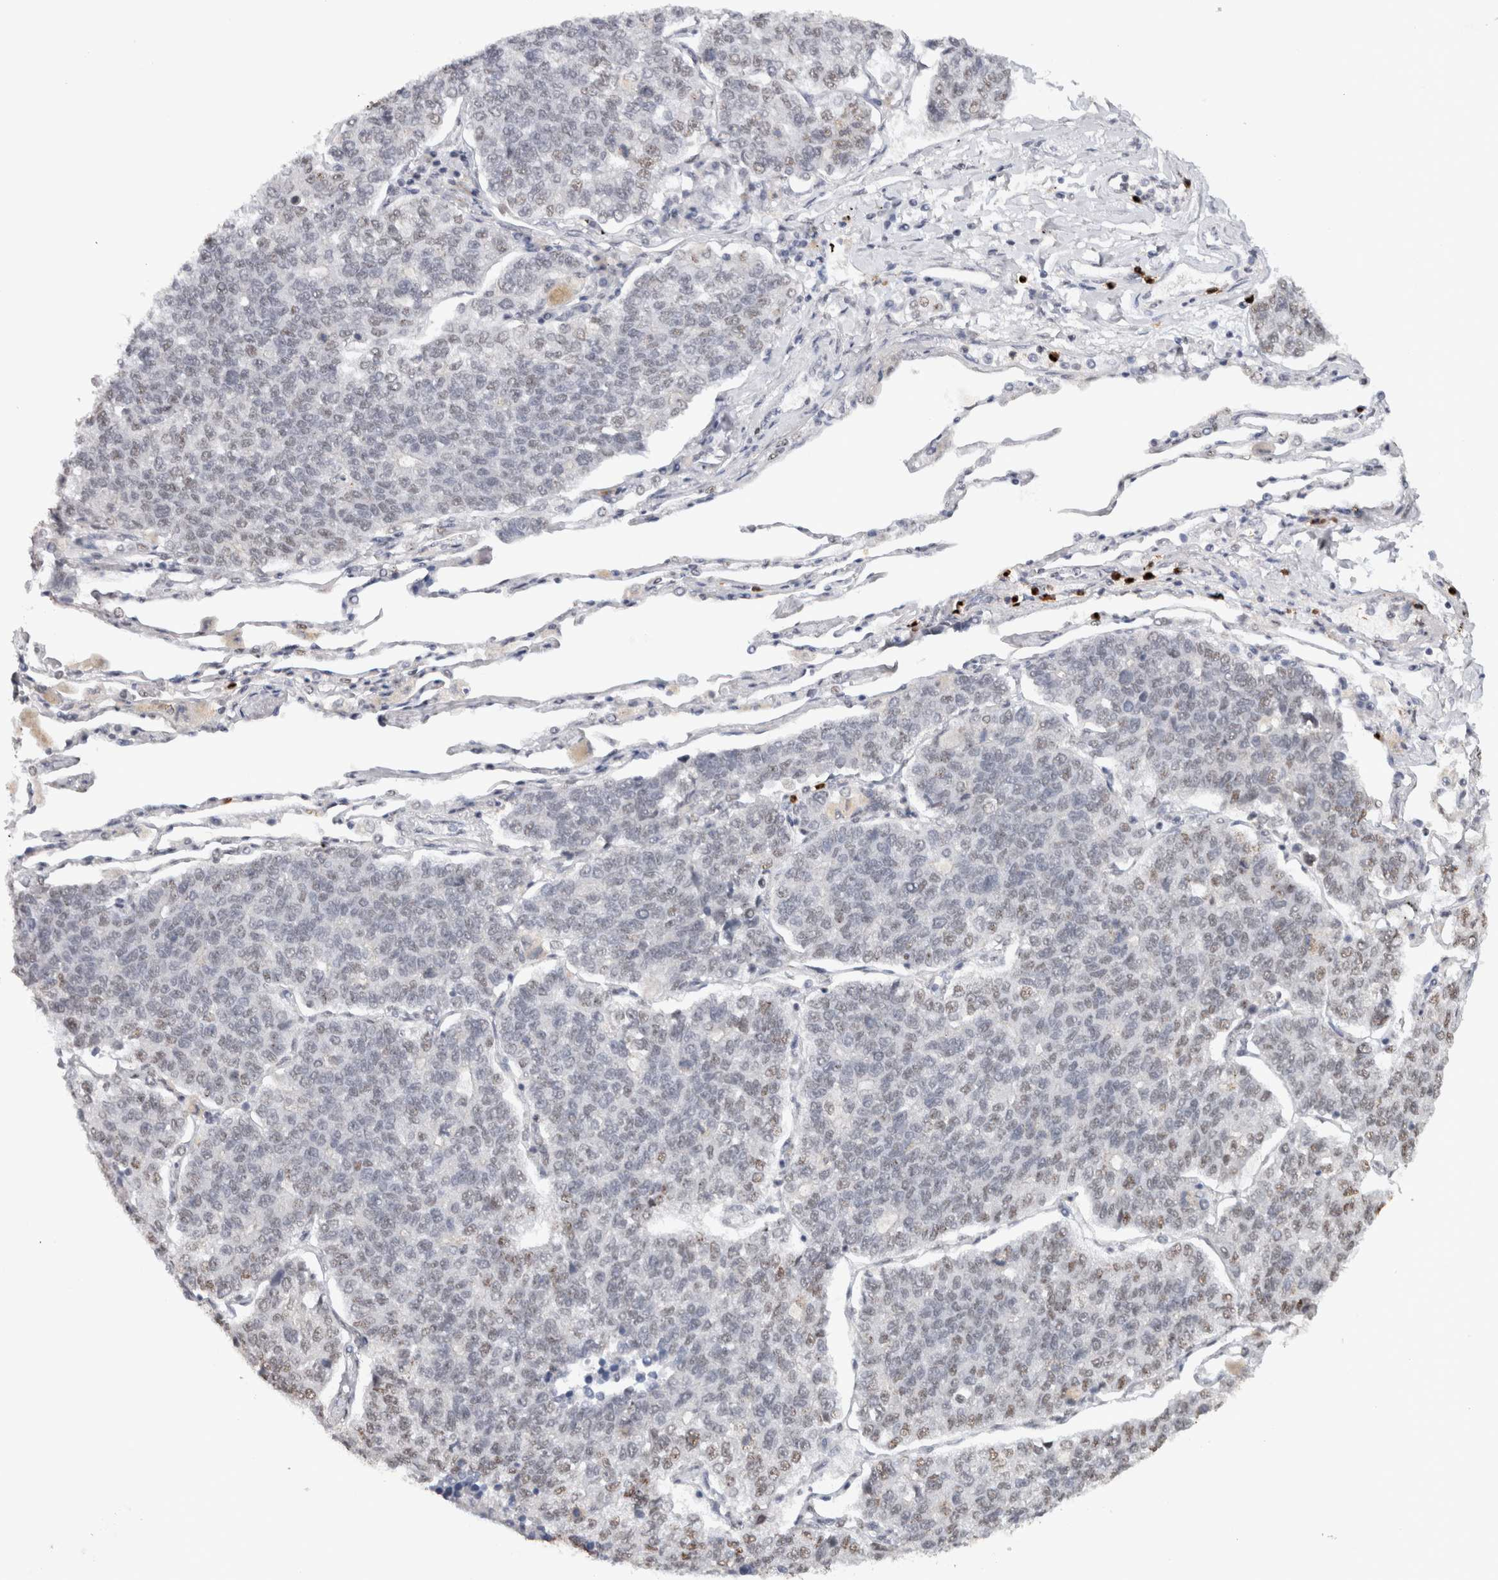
{"staining": {"intensity": "negative", "quantity": "none", "location": "none"}, "tissue": "lung cancer", "cell_type": "Tumor cells", "image_type": "cancer", "snomed": [{"axis": "morphology", "description": "Adenocarcinoma, NOS"}, {"axis": "topography", "description": "Lung"}], "caption": "DAB immunohistochemical staining of lung cancer (adenocarcinoma) exhibits no significant staining in tumor cells. (Brightfield microscopy of DAB immunohistochemistry (IHC) at high magnification).", "gene": "RPS6KA2", "patient": {"sex": "male", "age": 49}}